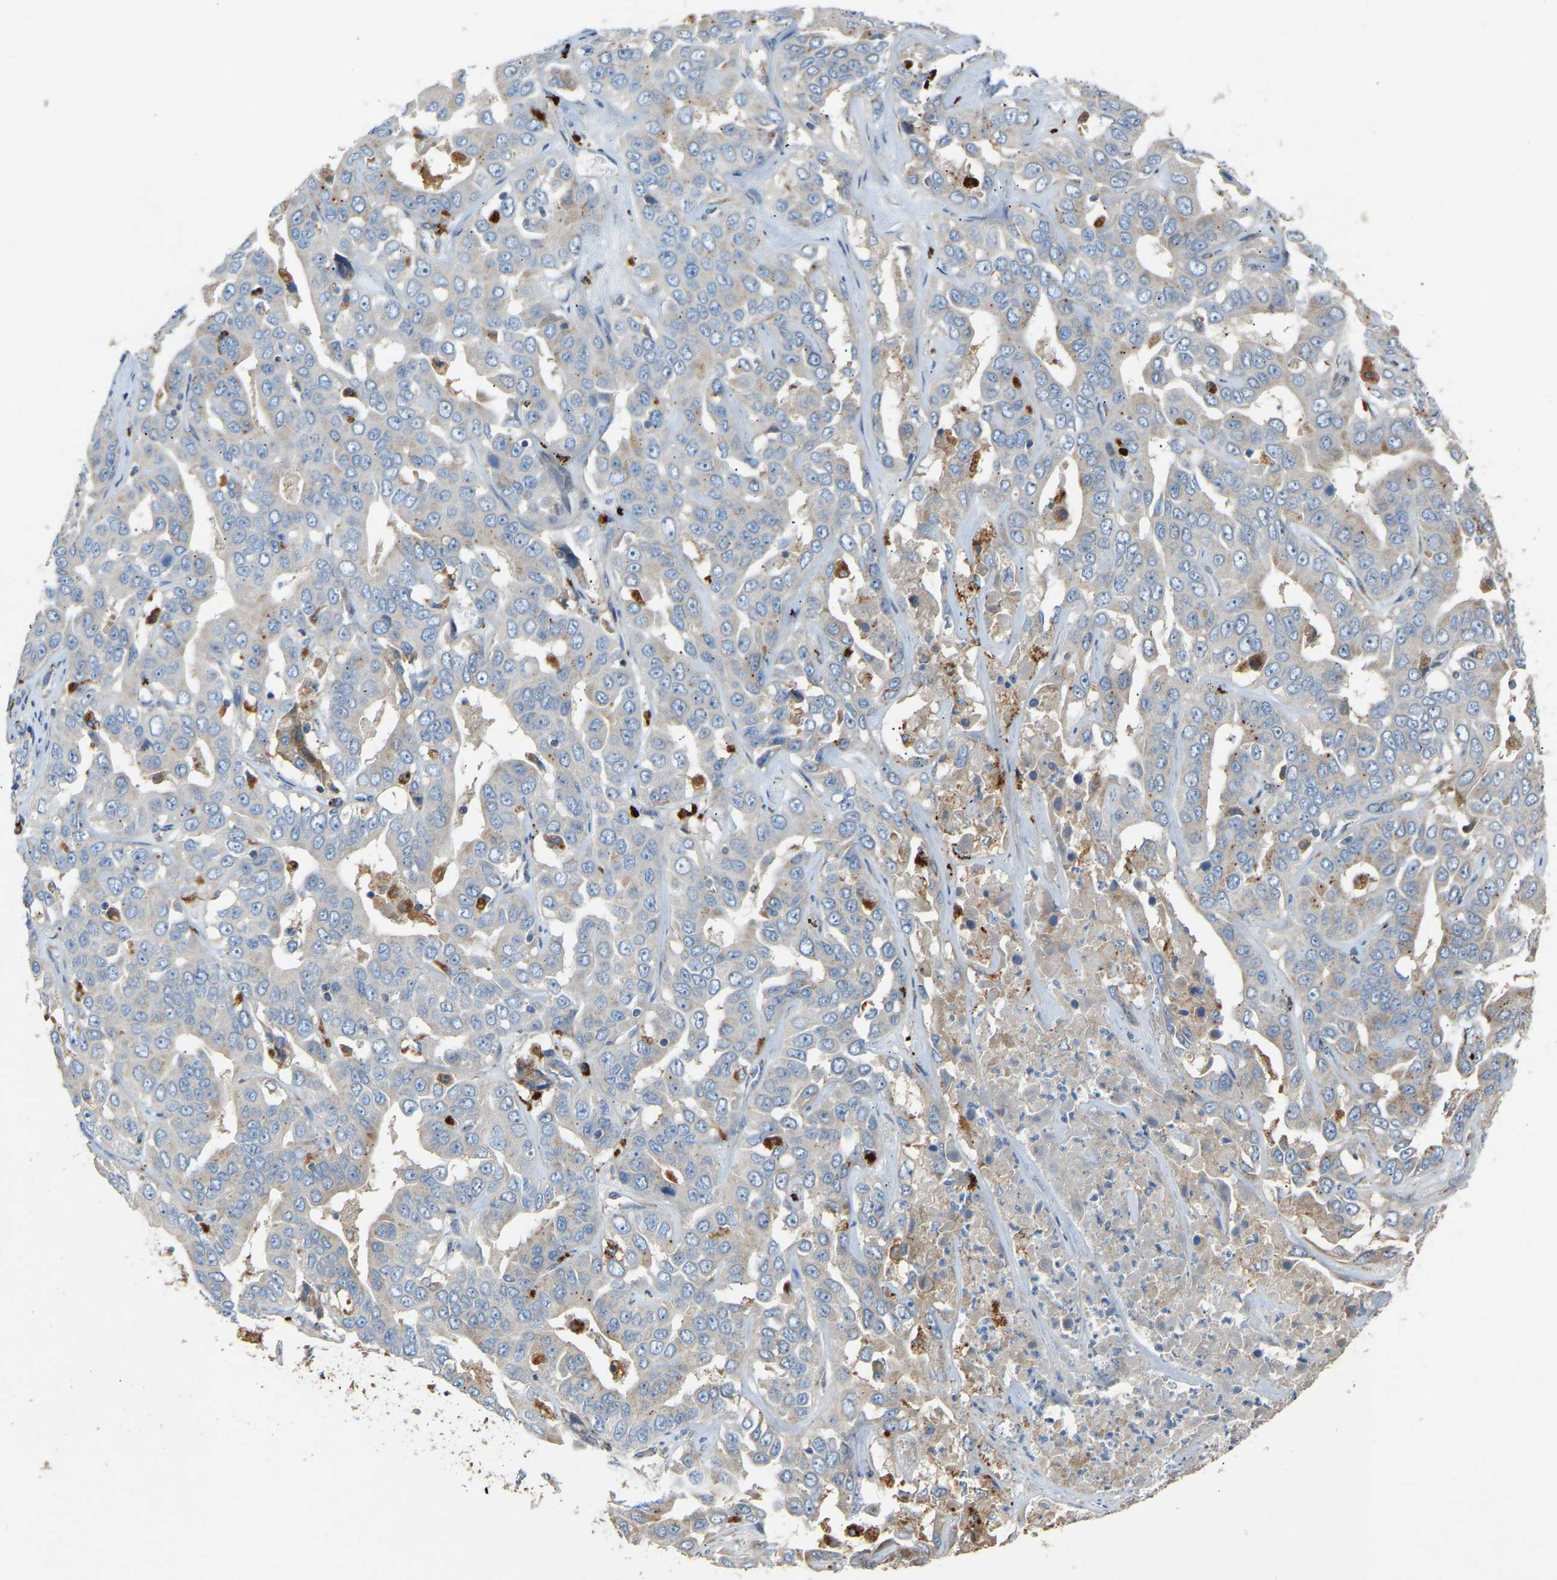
{"staining": {"intensity": "negative", "quantity": "none", "location": "none"}, "tissue": "liver cancer", "cell_type": "Tumor cells", "image_type": "cancer", "snomed": [{"axis": "morphology", "description": "Cholangiocarcinoma"}, {"axis": "topography", "description": "Liver"}], "caption": "Tumor cells show no significant protein staining in liver cancer (cholangiocarcinoma).", "gene": "RGP1", "patient": {"sex": "female", "age": 52}}